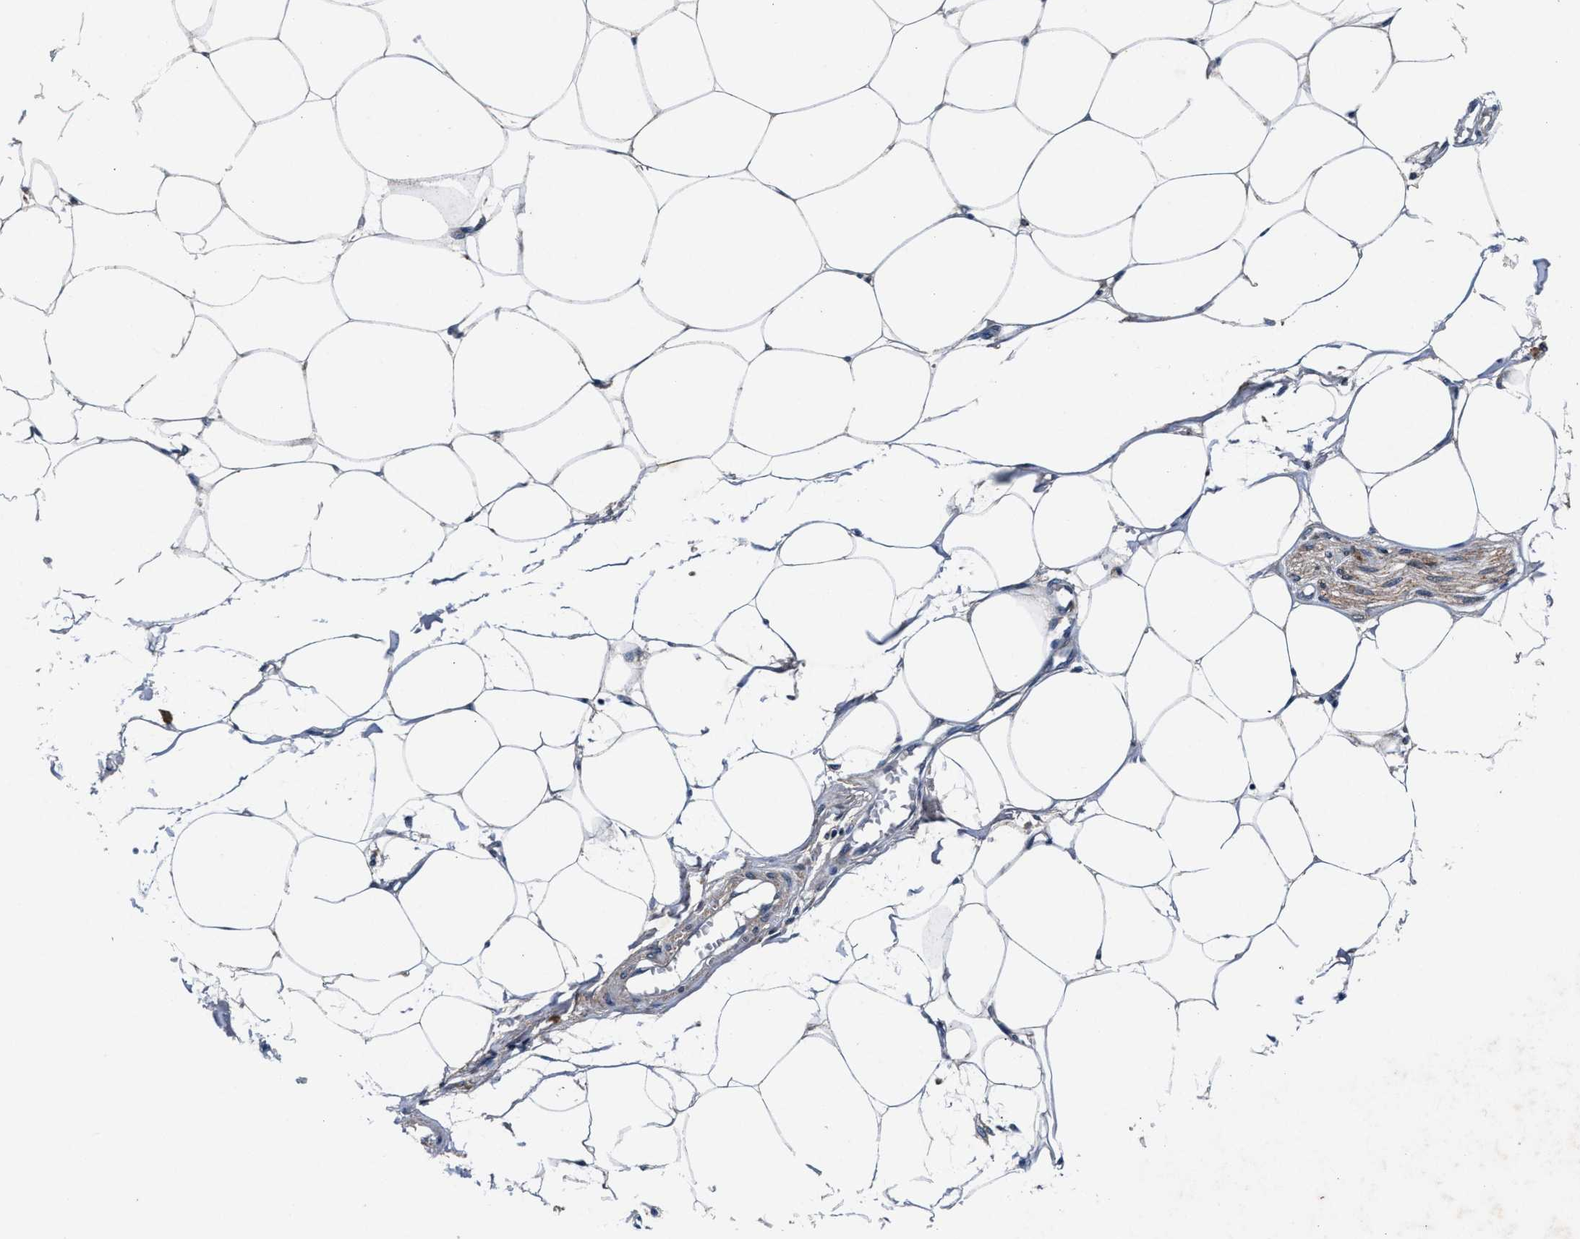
{"staining": {"intensity": "negative", "quantity": "none", "location": "none"}, "tissue": "adipose tissue", "cell_type": "Adipocytes", "image_type": "normal", "snomed": [{"axis": "morphology", "description": "Normal tissue, NOS"}, {"axis": "morphology", "description": "Adenocarcinoma, NOS"}, {"axis": "topography", "description": "Colon"}, {"axis": "topography", "description": "Peripheral nerve tissue"}], "caption": "Protein analysis of benign adipose tissue exhibits no significant expression in adipocytes. Brightfield microscopy of IHC stained with DAB (3,3'-diaminobenzidine) (brown) and hematoxylin (blue), captured at high magnification.", "gene": "SLC8A1", "patient": {"sex": "male", "age": 14}}